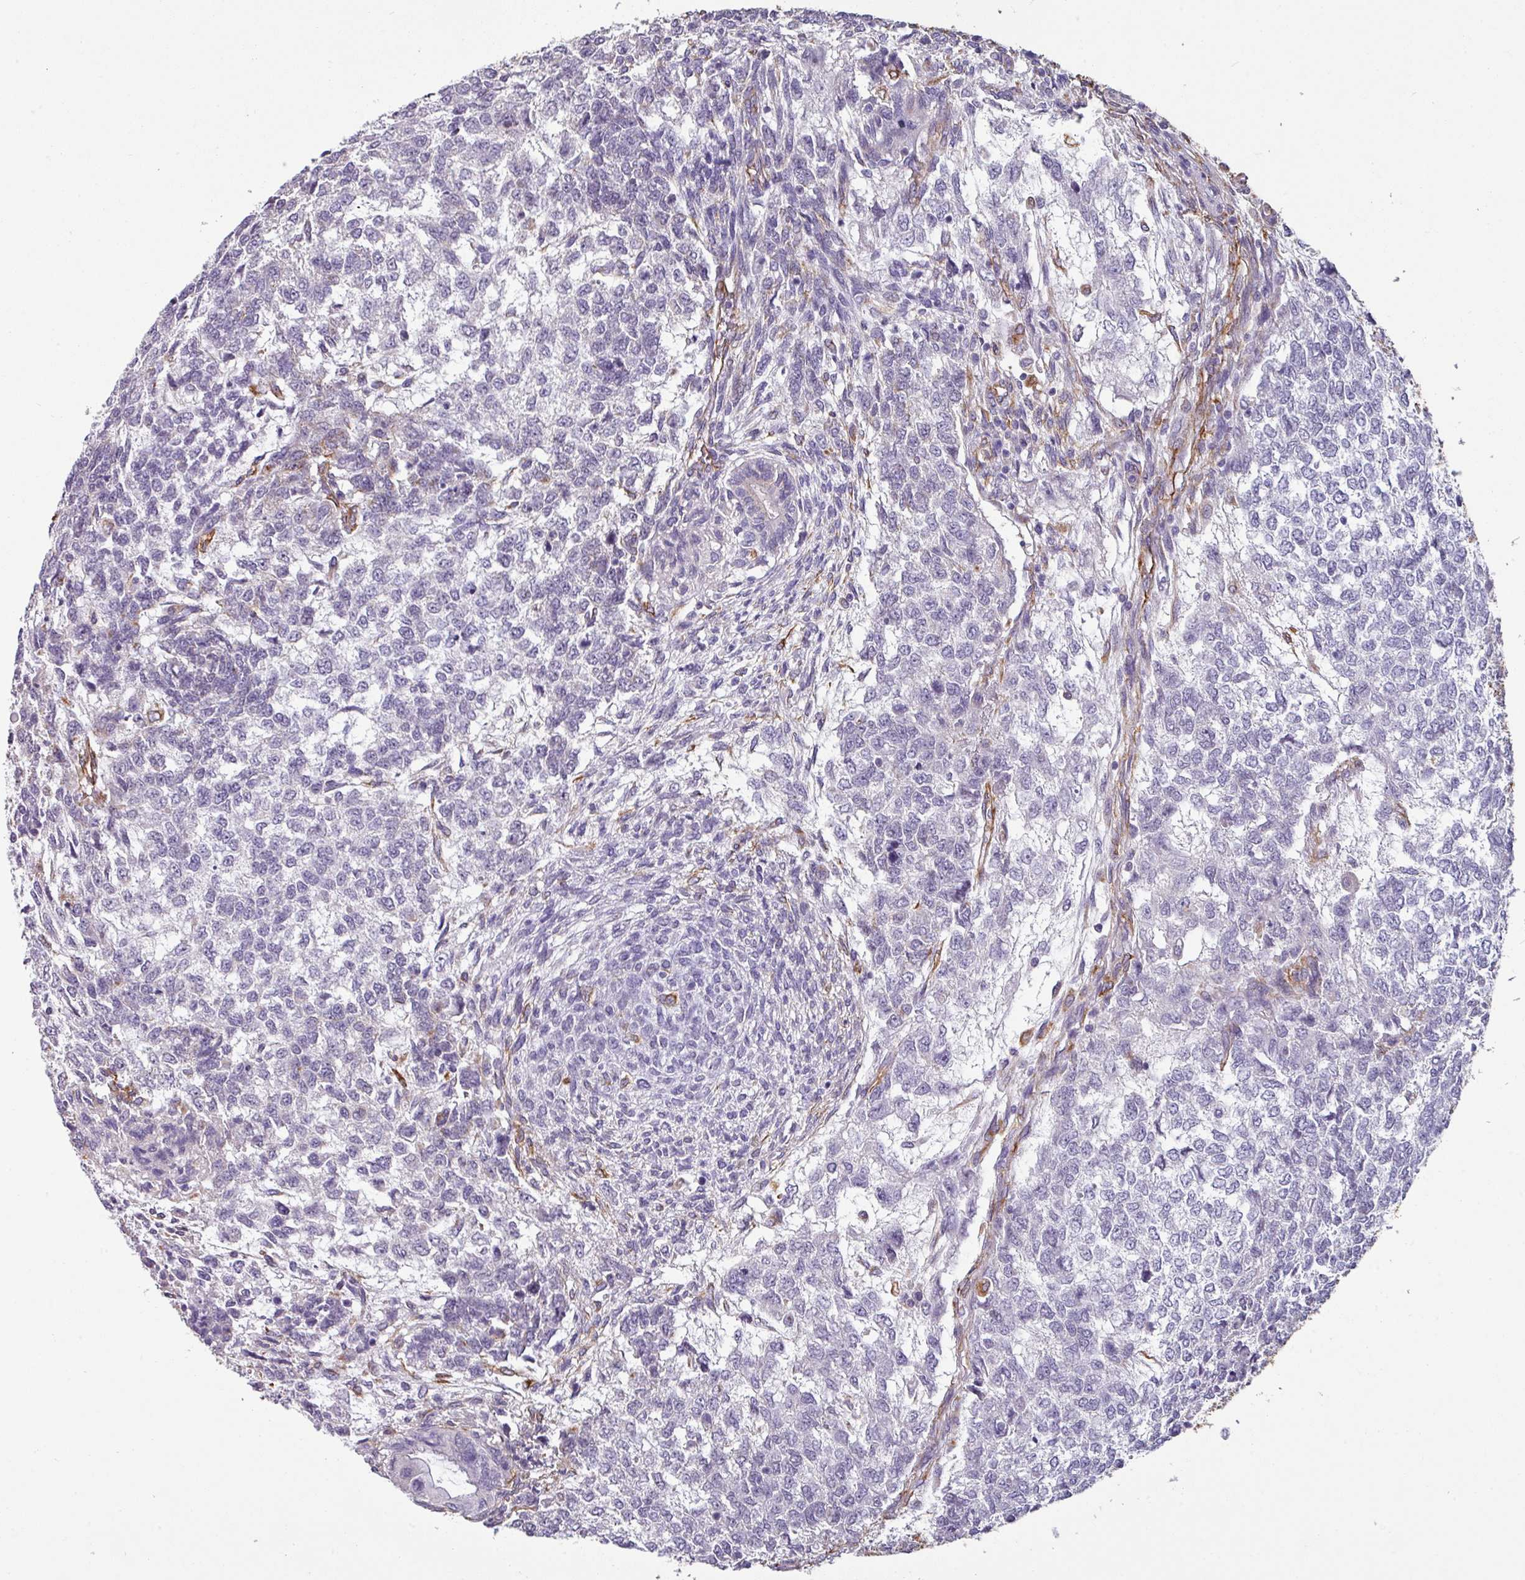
{"staining": {"intensity": "negative", "quantity": "none", "location": "none"}, "tissue": "testis cancer", "cell_type": "Tumor cells", "image_type": "cancer", "snomed": [{"axis": "morphology", "description": "Carcinoma, Embryonal, NOS"}, {"axis": "topography", "description": "Testis"}], "caption": "Immunohistochemistry (IHC) histopathology image of neoplastic tissue: testis cancer (embryonal carcinoma) stained with DAB exhibits no significant protein staining in tumor cells.", "gene": "ZNF280C", "patient": {"sex": "male", "age": 23}}